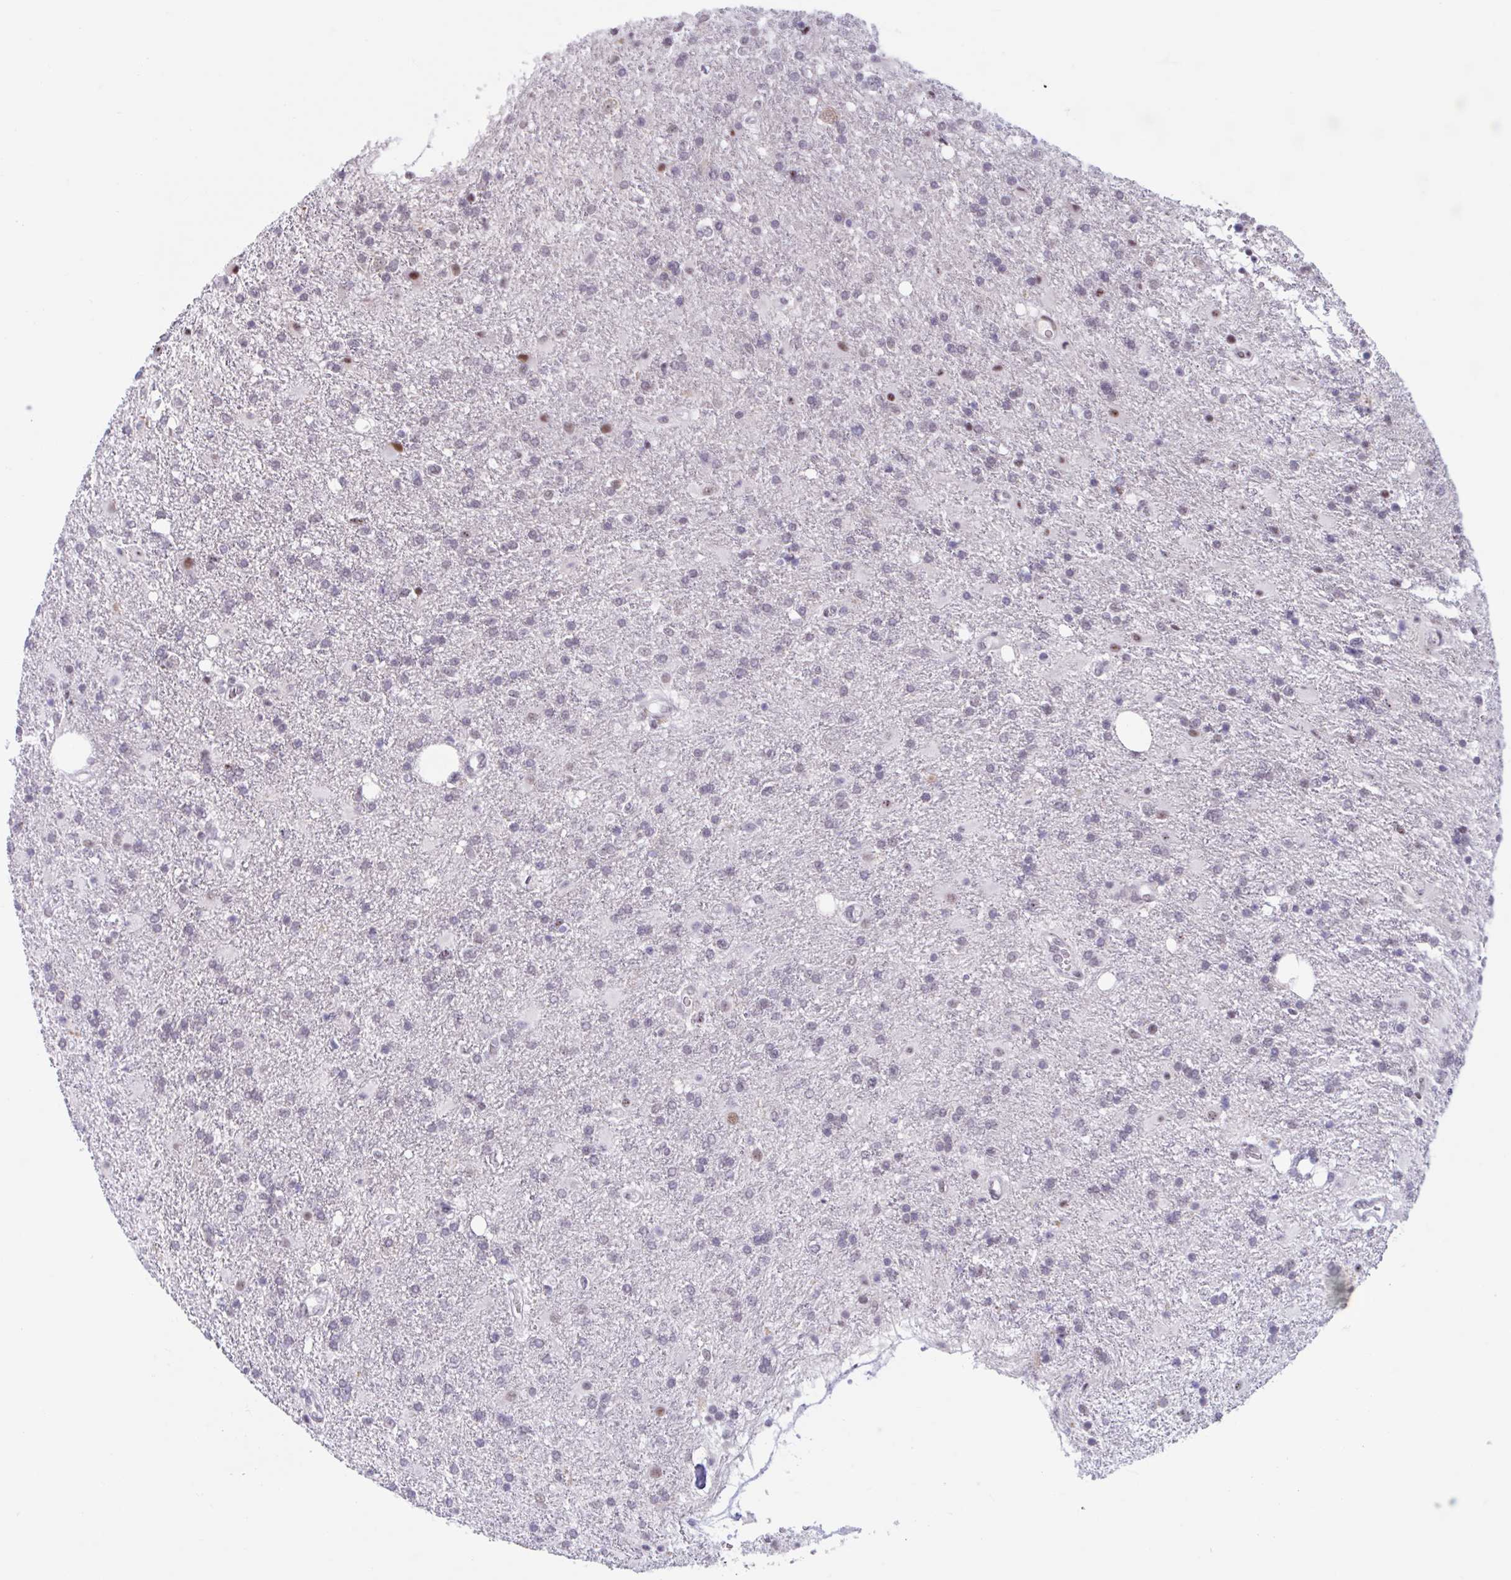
{"staining": {"intensity": "moderate", "quantity": "<25%", "location": "nuclear"}, "tissue": "glioma", "cell_type": "Tumor cells", "image_type": "cancer", "snomed": [{"axis": "morphology", "description": "Glioma, malignant, High grade"}, {"axis": "topography", "description": "Brain"}], "caption": "Immunohistochemical staining of human malignant glioma (high-grade) displays moderate nuclear protein positivity in approximately <25% of tumor cells. The staining was performed using DAB (3,3'-diaminobenzidine), with brown indicating positive protein expression. Nuclei are stained blue with hematoxylin.", "gene": "HSD17B6", "patient": {"sex": "male", "age": 56}}